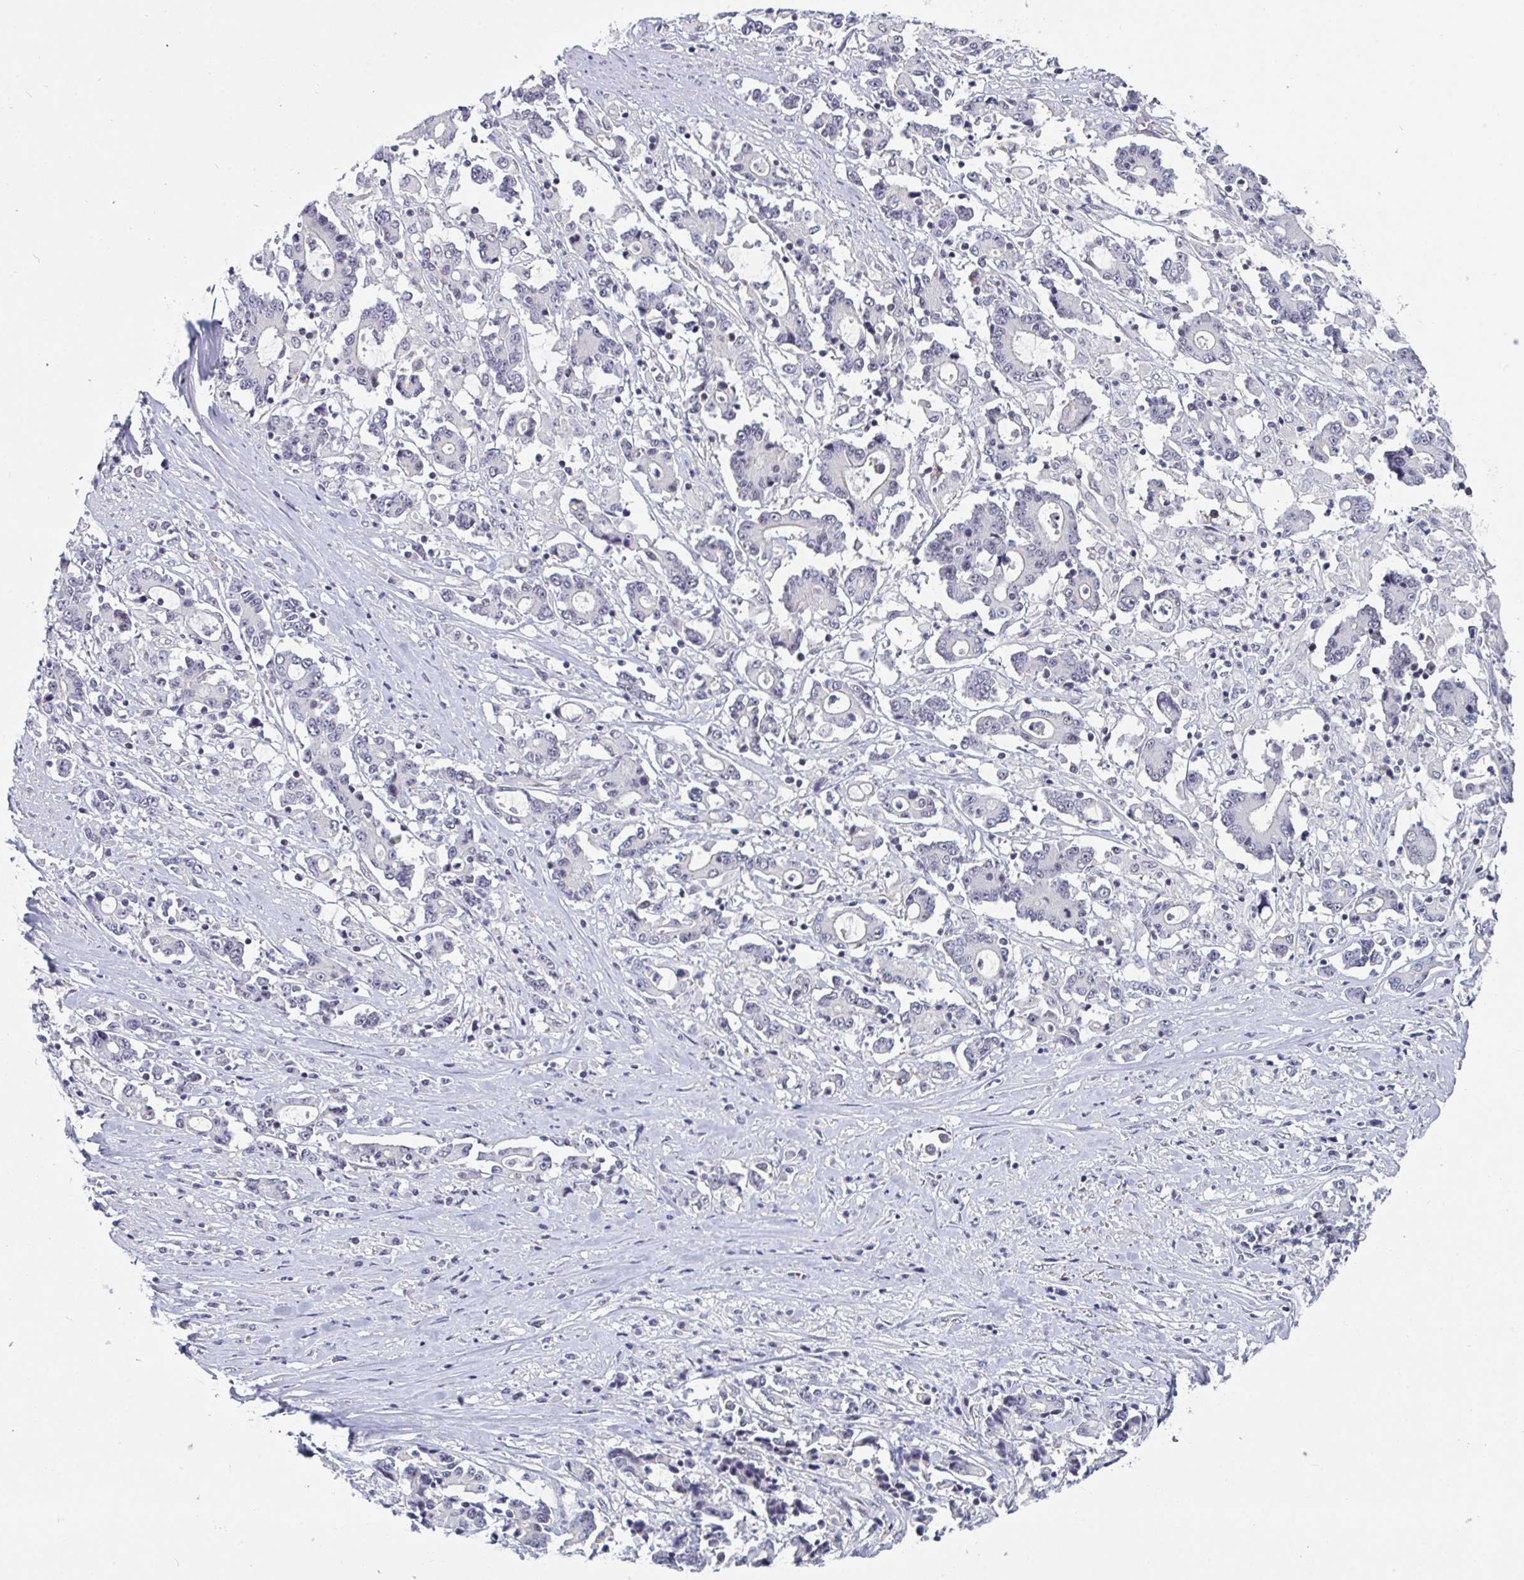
{"staining": {"intensity": "negative", "quantity": "none", "location": "none"}, "tissue": "stomach cancer", "cell_type": "Tumor cells", "image_type": "cancer", "snomed": [{"axis": "morphology", "description": "Adenocarcinoma, NOS"}, {"axis": "topography", "description": "Stomach, upper"}], "caption": "Protein analysis of adenocarcinoma (stomach) exhibits no significant positivity in tumor cells.", "gene": "PRR14", "patient": {"sex": "male", "age": 68}}